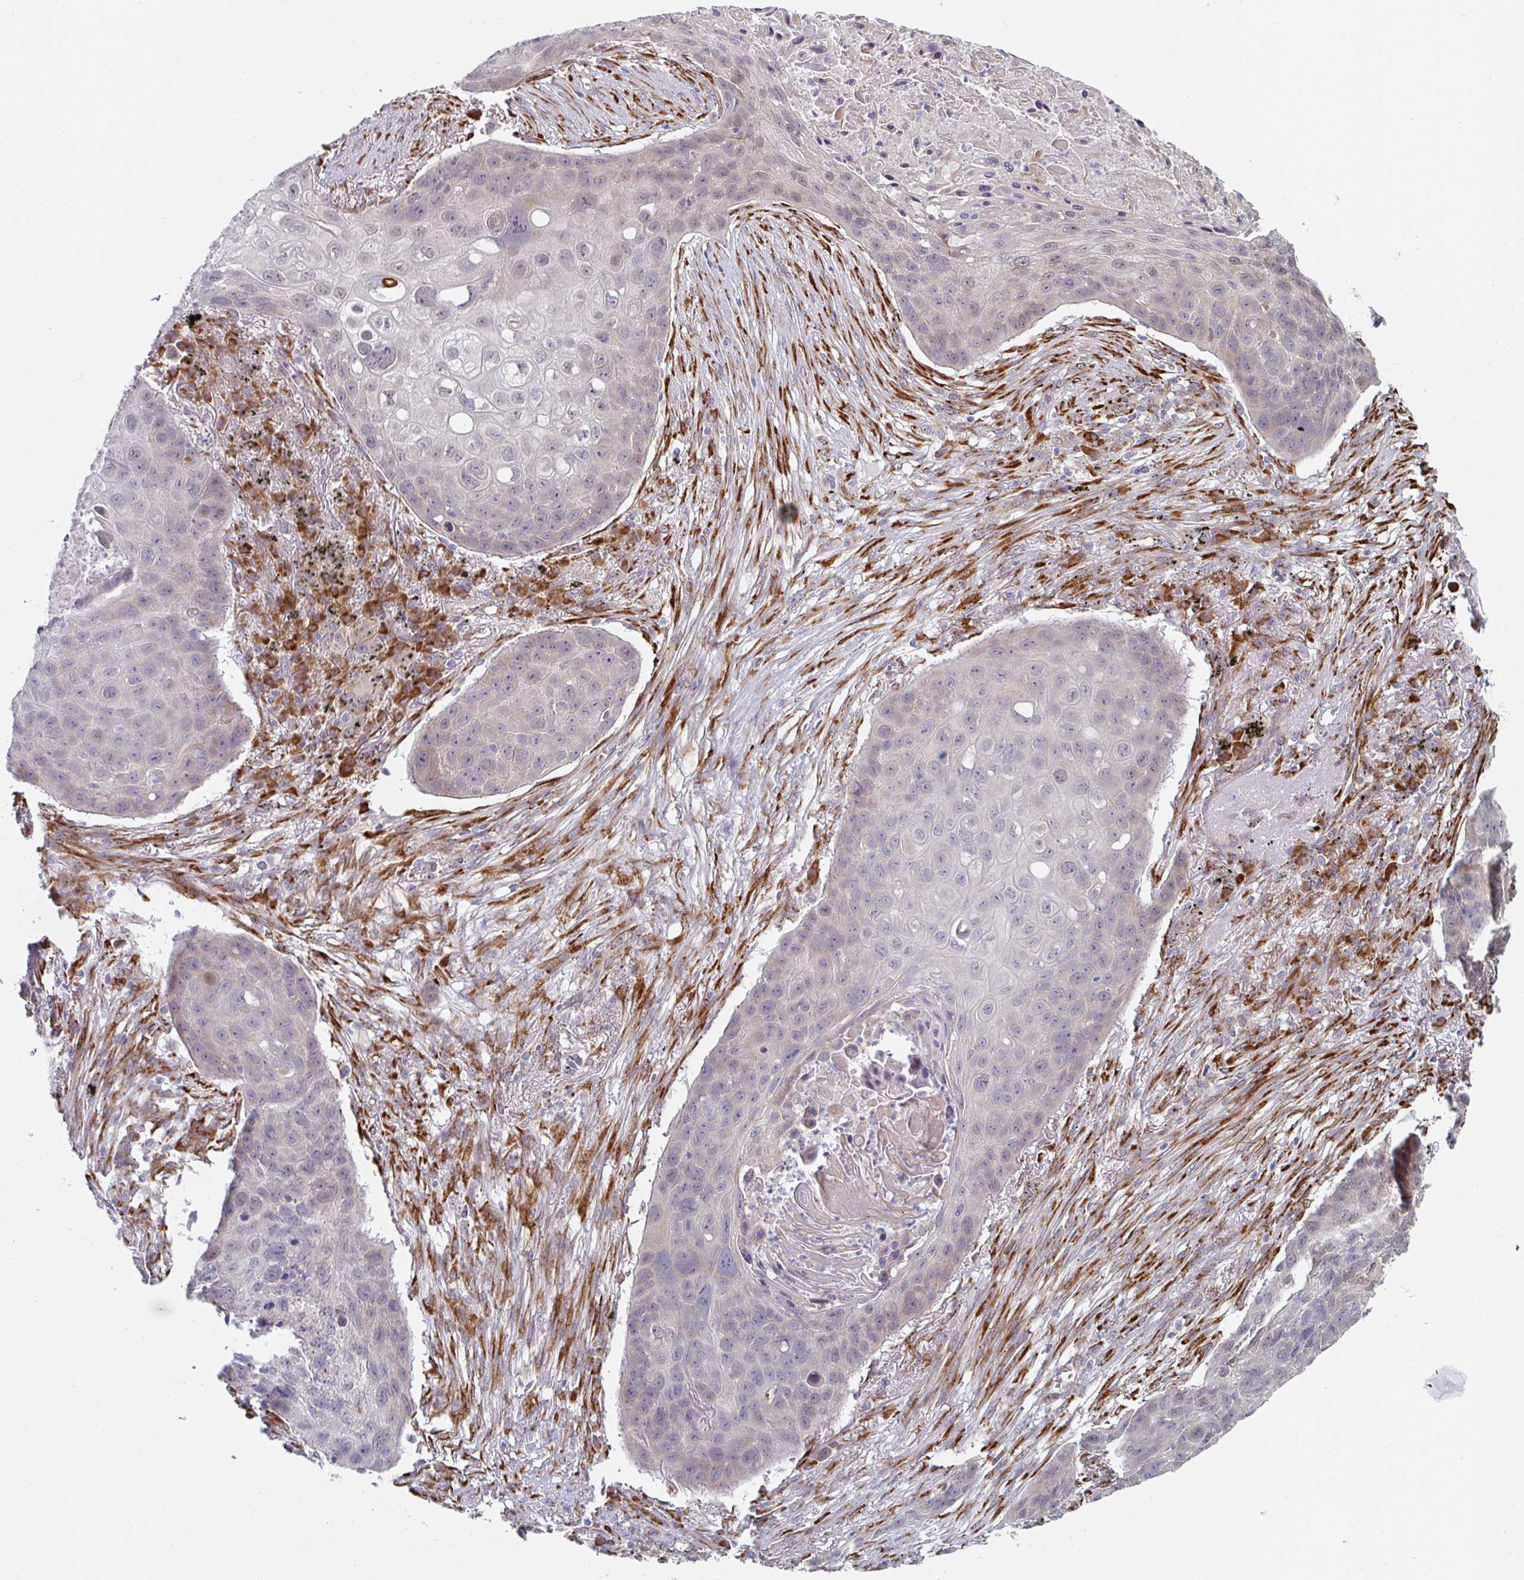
{"staining": {"intensity": "negative", "quantity": "none", "location": "none"}, "tissue": "lung cancer", "cell_type": "Tumor cells", "image_type": "cancer", "snomed": [{"axis": "morphology", "description": "Squamous cell carcinoma, NOS"}, {"axis": "topography", "description": "Lung"}], "caption": "There is no significant positivity in tumor cells of squamous cell carcinoma (lung).", "gene": "TRAPPC10", "patient": {"sex": "female", "age": 63}}